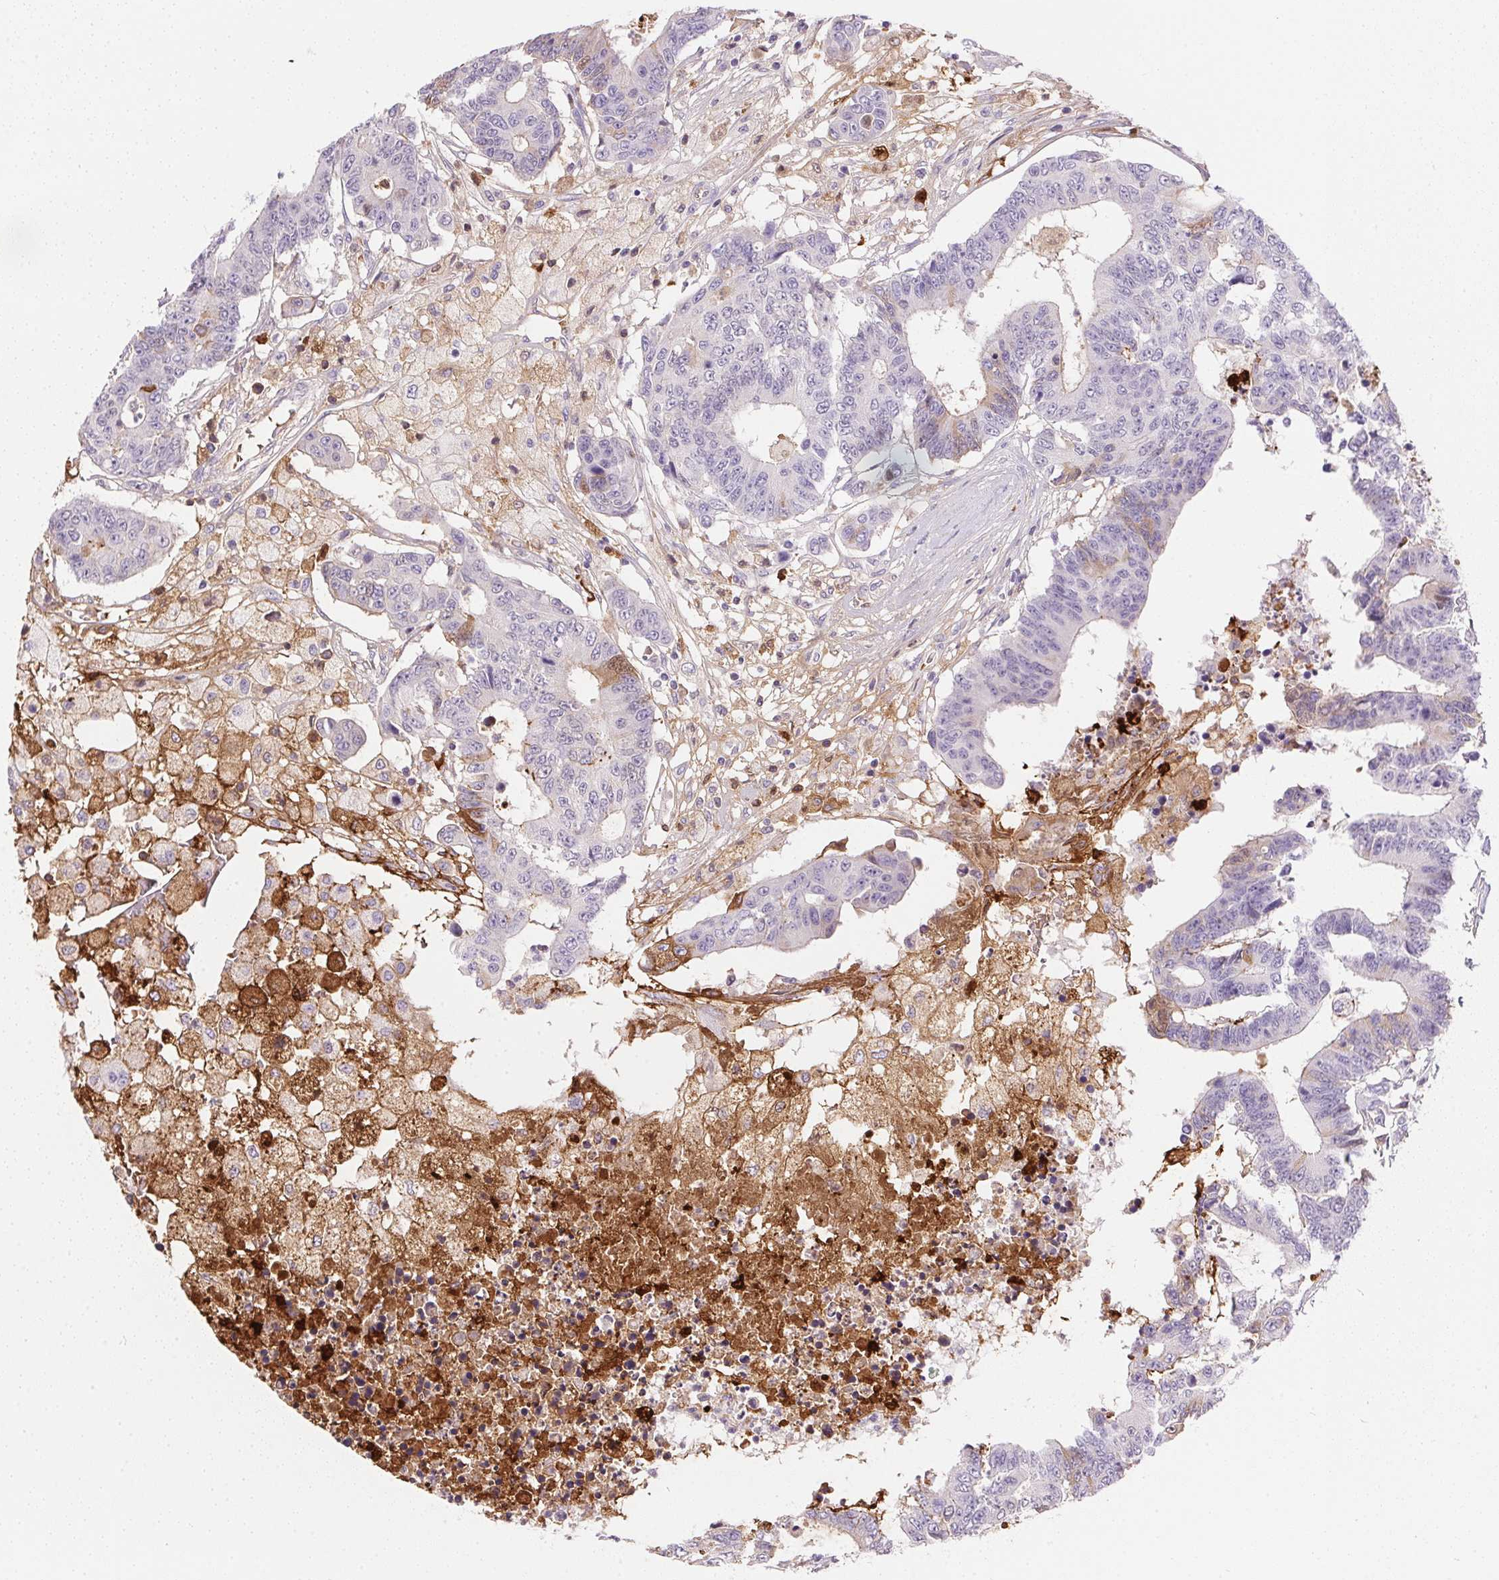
{"staining": {"intensity": "weak", "quantity": "<25%", "location": "cytoplasmic/membranous,nuclear"}, "tissue": "colorectal cancer", "cell_type": "Tumor cells", "image_type": "cancer", "snomed": [{"axis": "morphology", "description": "Adenocarcinoma, NOS"}, {"axis": "topography", "description": "Colon"}], "caption": "Immunohistochemistry (IHC) micrograph of neoplastic tissue: adenocarcinoma (colorectal) stained with DAB exhibits no significant protein expression in tumor cells.", "gene": "ORM1", "patient": {"sex": "female", "age": 48}}